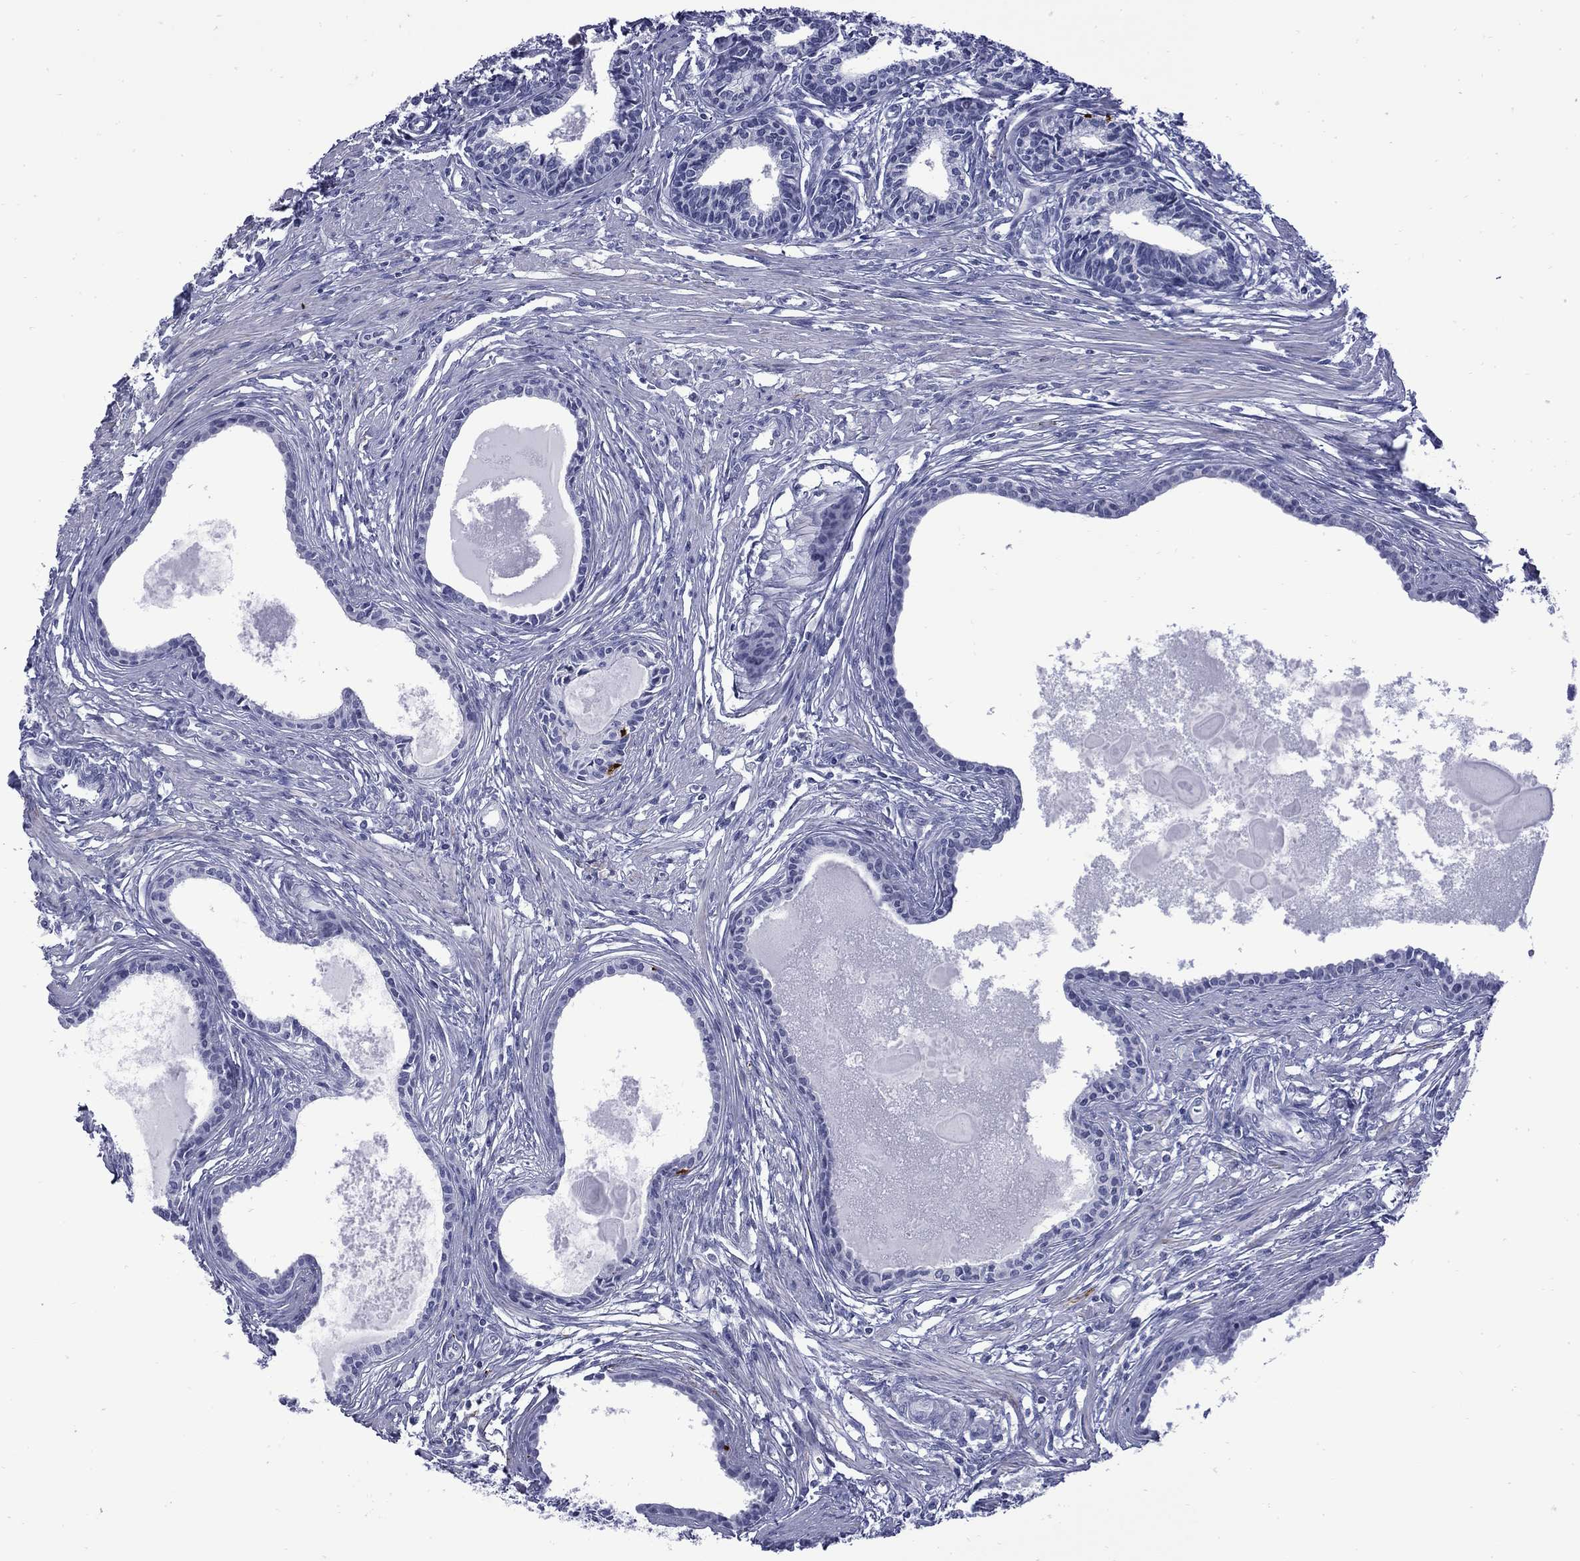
{"staining": {"intensity": "negative", "quantity": "none", "location": "none"}, "tissue": "prostate", "cell_type": "Glandular cells", "image_type": "normal", "snomed": [{"axis": "morphology", "description": "Normal tissue, NOS"}, {"axis": "topography", "description": "Prostate"}], "caption": "A high-resolution image shows IHC staining of benign prostate, which demonstrates no significant positivity in glandular cells. Nuclei are stained in blue.", "gene": "MGARP", "patient": {"sex": "male", "age": 60}}